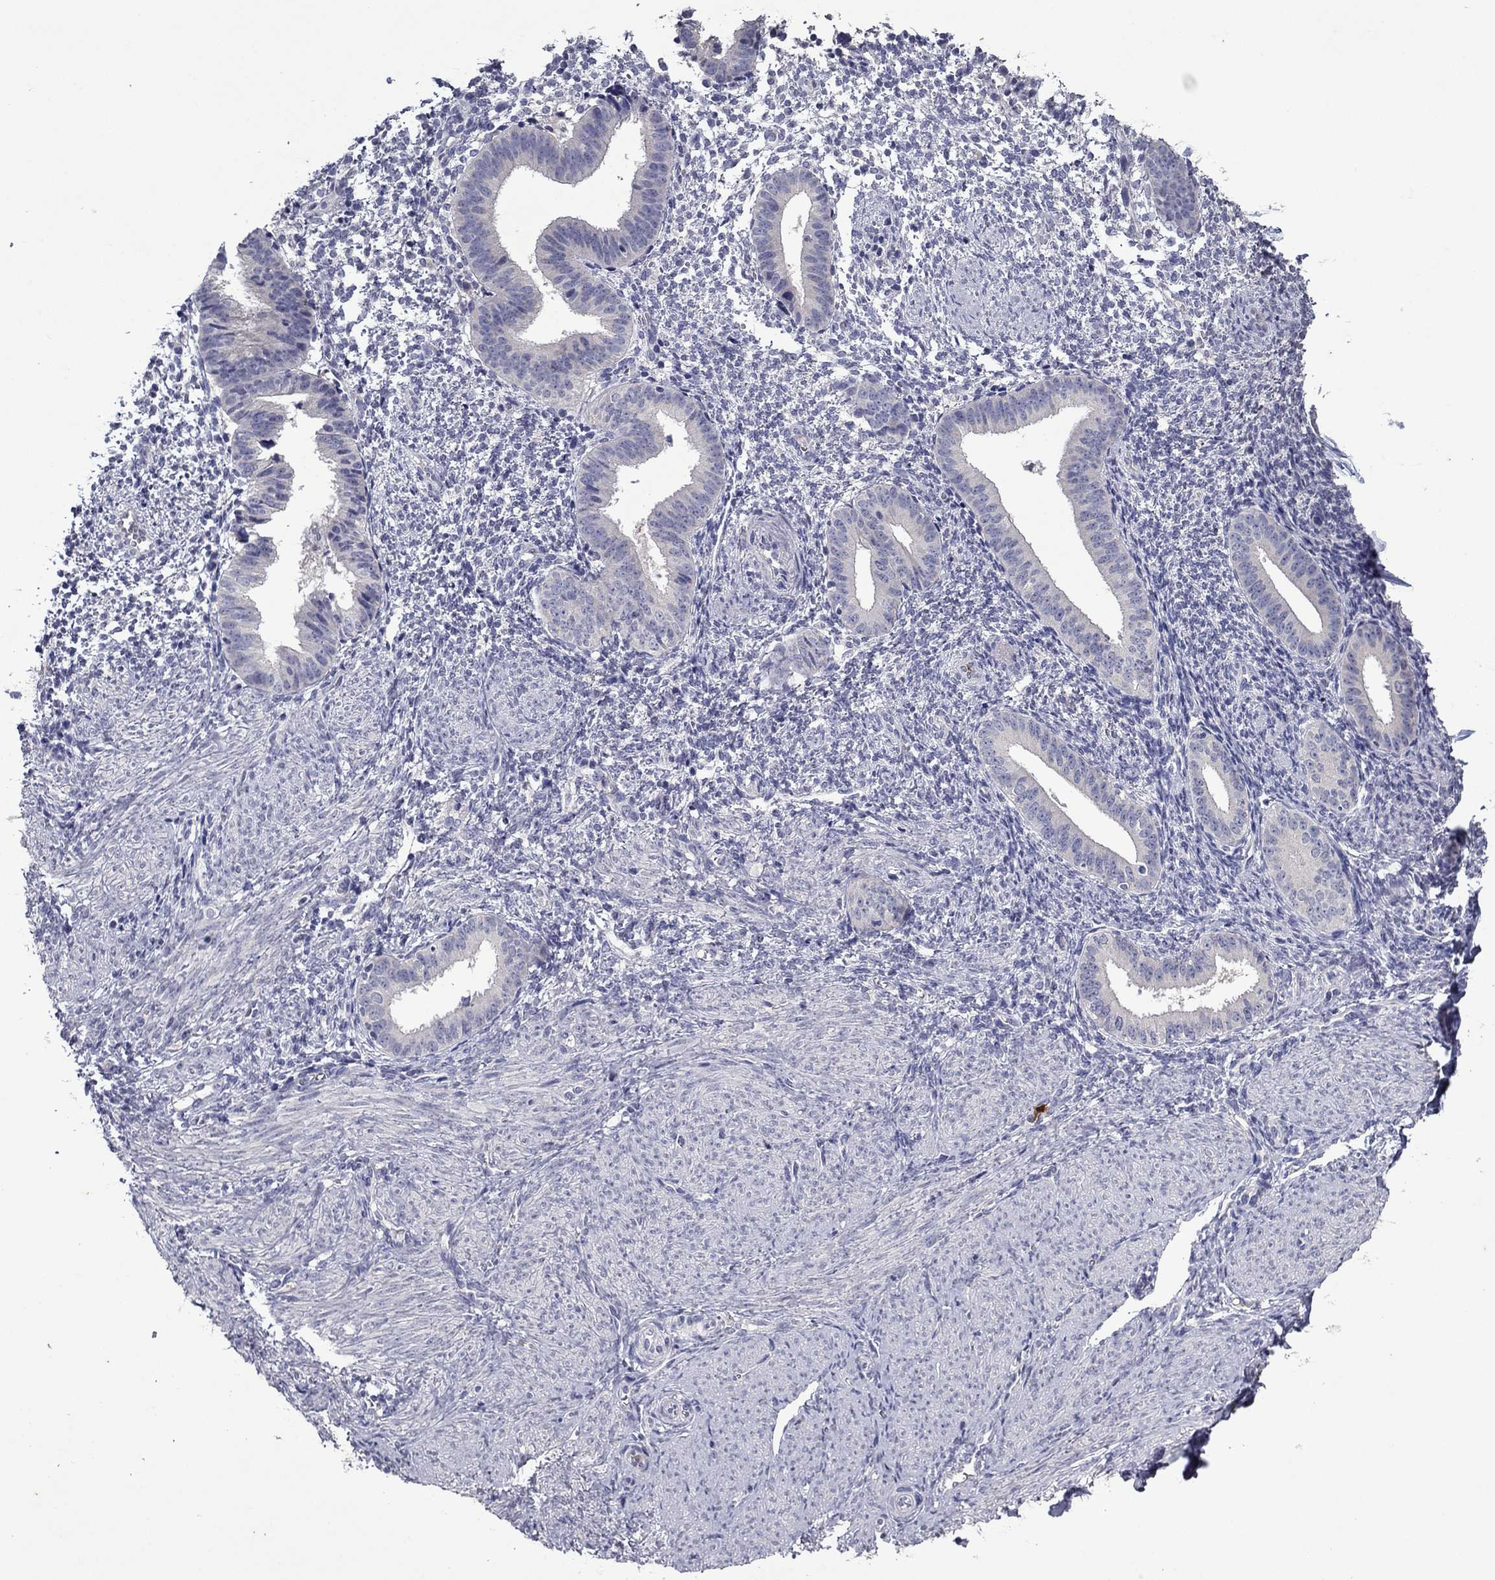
{"staining": {"intensity": "negative", "quantity": "none", "location": "none"}, "tissue": "endometrium", "cell_type": "Cells in endometrial stroma", "image_type": "normal", "snomed": [{"axis": "morphology", "description": "Normal tissue, NOS"}, {"axis": "topography", "description": "Endometrium"}], "caption": "Cells in endometrial stroma show no significant protein staining in normal endometrium.", "gene": "IRF5", "patient": {"sex": "female", "age": 47}}